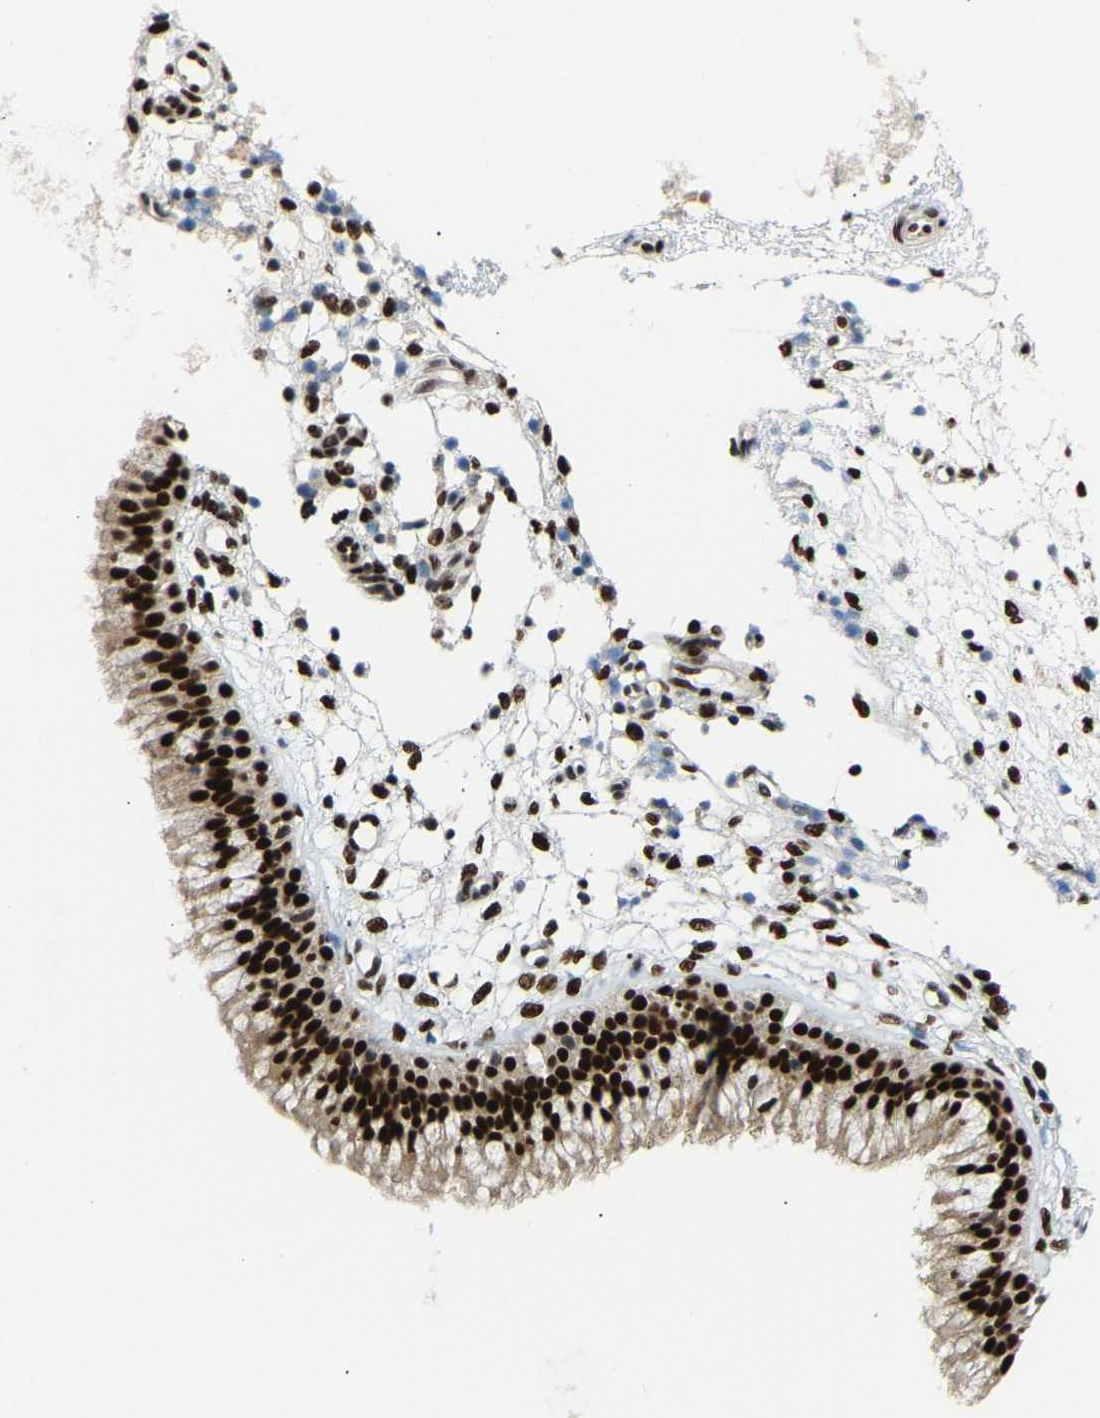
{"staining": {"intensity": "strong", "quantity": ">75%", "location": "nuclear"}, "tissue": "nasopharynx", "cell_type": "Respiratory epithelial cells", "image_type": "normal", "snomed": [{"axis": "morphology", "description": "Normal tissue, NOS"}, {"axis": "topography", "description": "Nasopharynx"}], "caption": "The photomicrograph shows a brown stain indicating the presence of a protein in the nuclear of respiratory epithelial cells in nasopharynx. (DAB (3,3'-diaminobenzidine) IHC with brightfield microscopy, high magnification).", "gene": "SSBP2", "patient": {"sex": "male", "age": 21}}